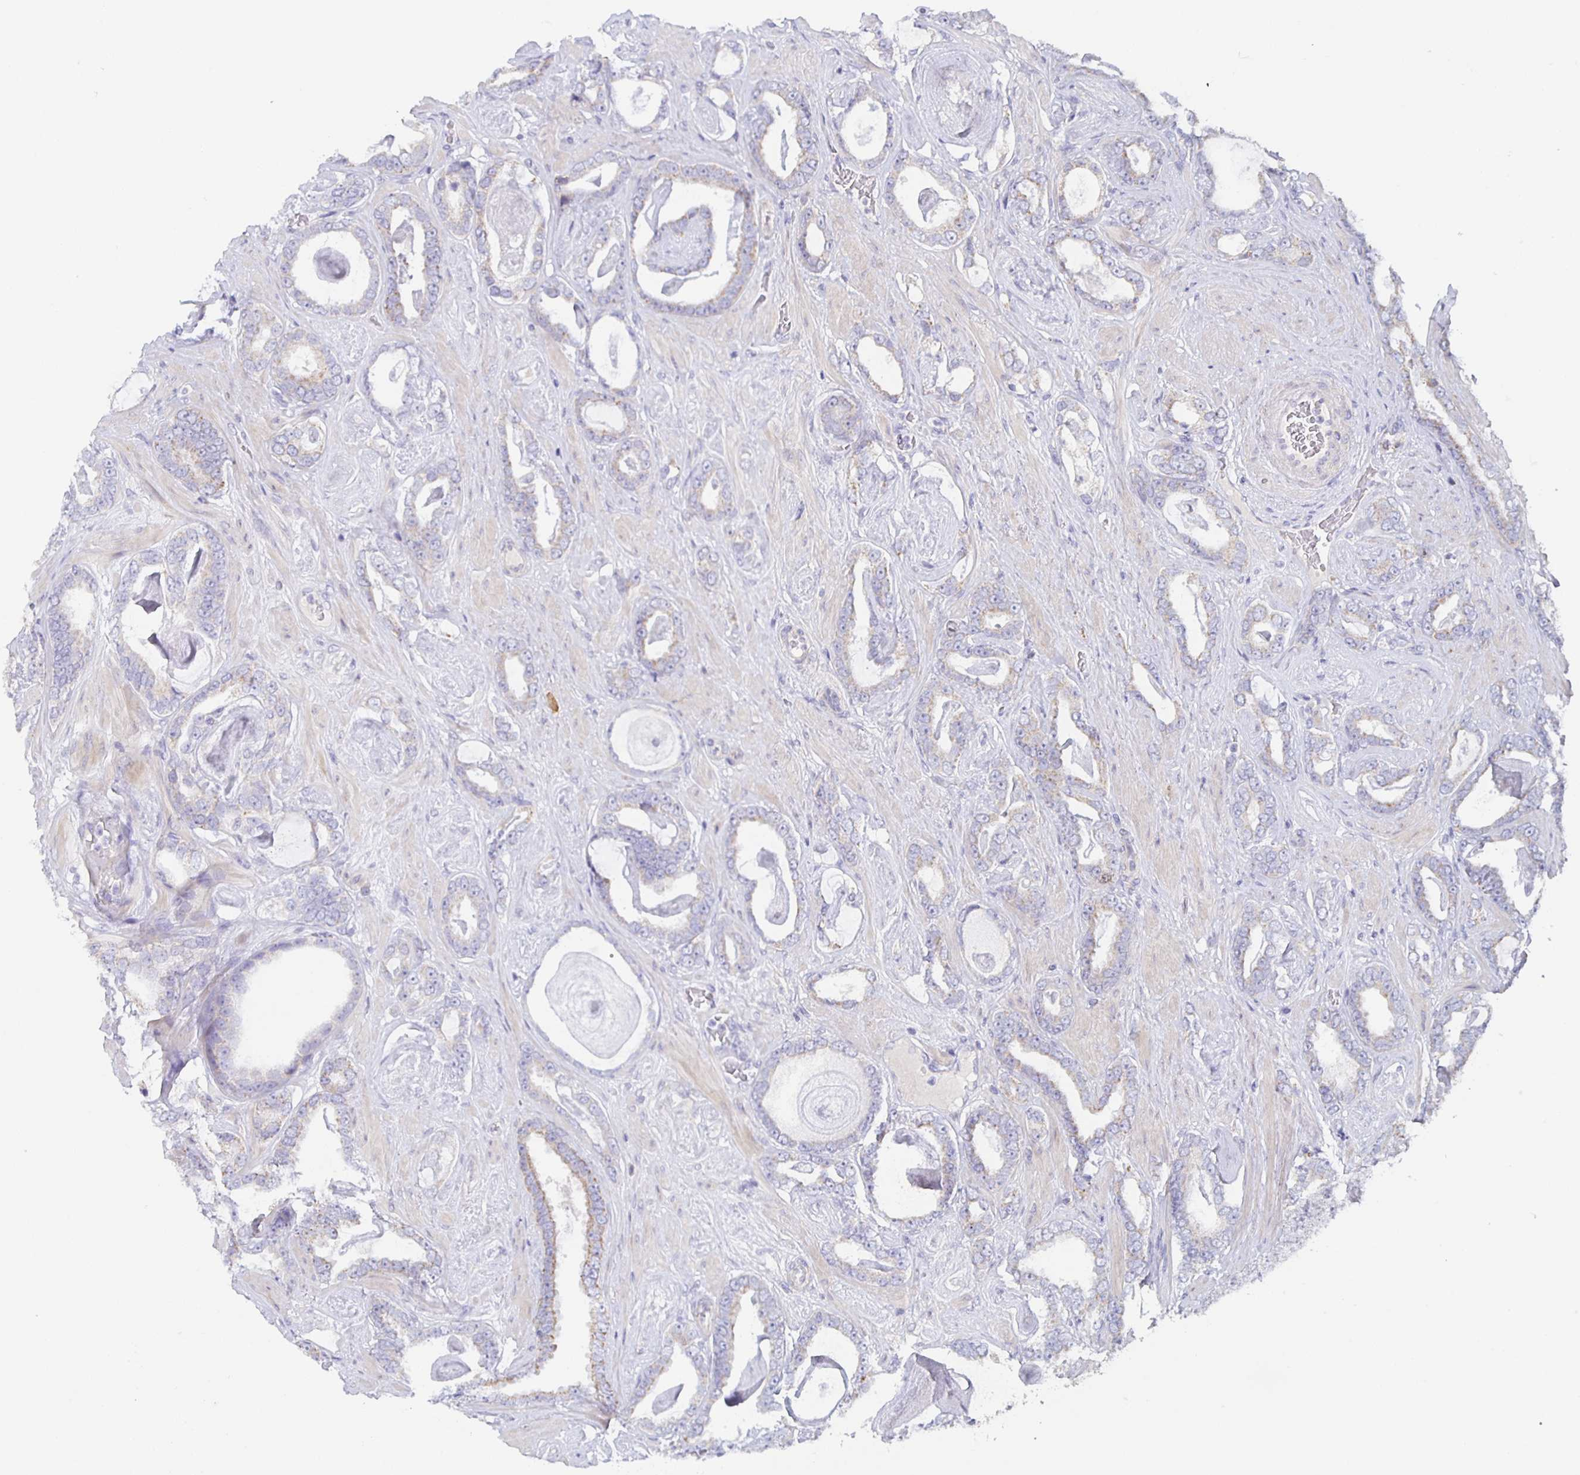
{"staining": {"intensity": "weak", "quantity": "<25%", "location": "cytoplasmic/membranous"}, "tissue": "prostate cancer", "cell_type": "Tumor cells", "image_type": "cancer", "snomed": [{"axis": "morphology", "description": "Adenocarcinoma, High grade"}, {"axis": "topography", "description": "Prostate"}], "caption": "DAB immunohistochemical staining of high-grade adenocarcinoma (prostate) demonstrates no significant staining in tumor cells. The staining was performed using DAB to visualize the protein expression in brown, while the nuclei were stained in blue with hematoxylin (Magnification: 20x).", "gene": "CENPH", "patient": {"sex": "male", "age": 63}}